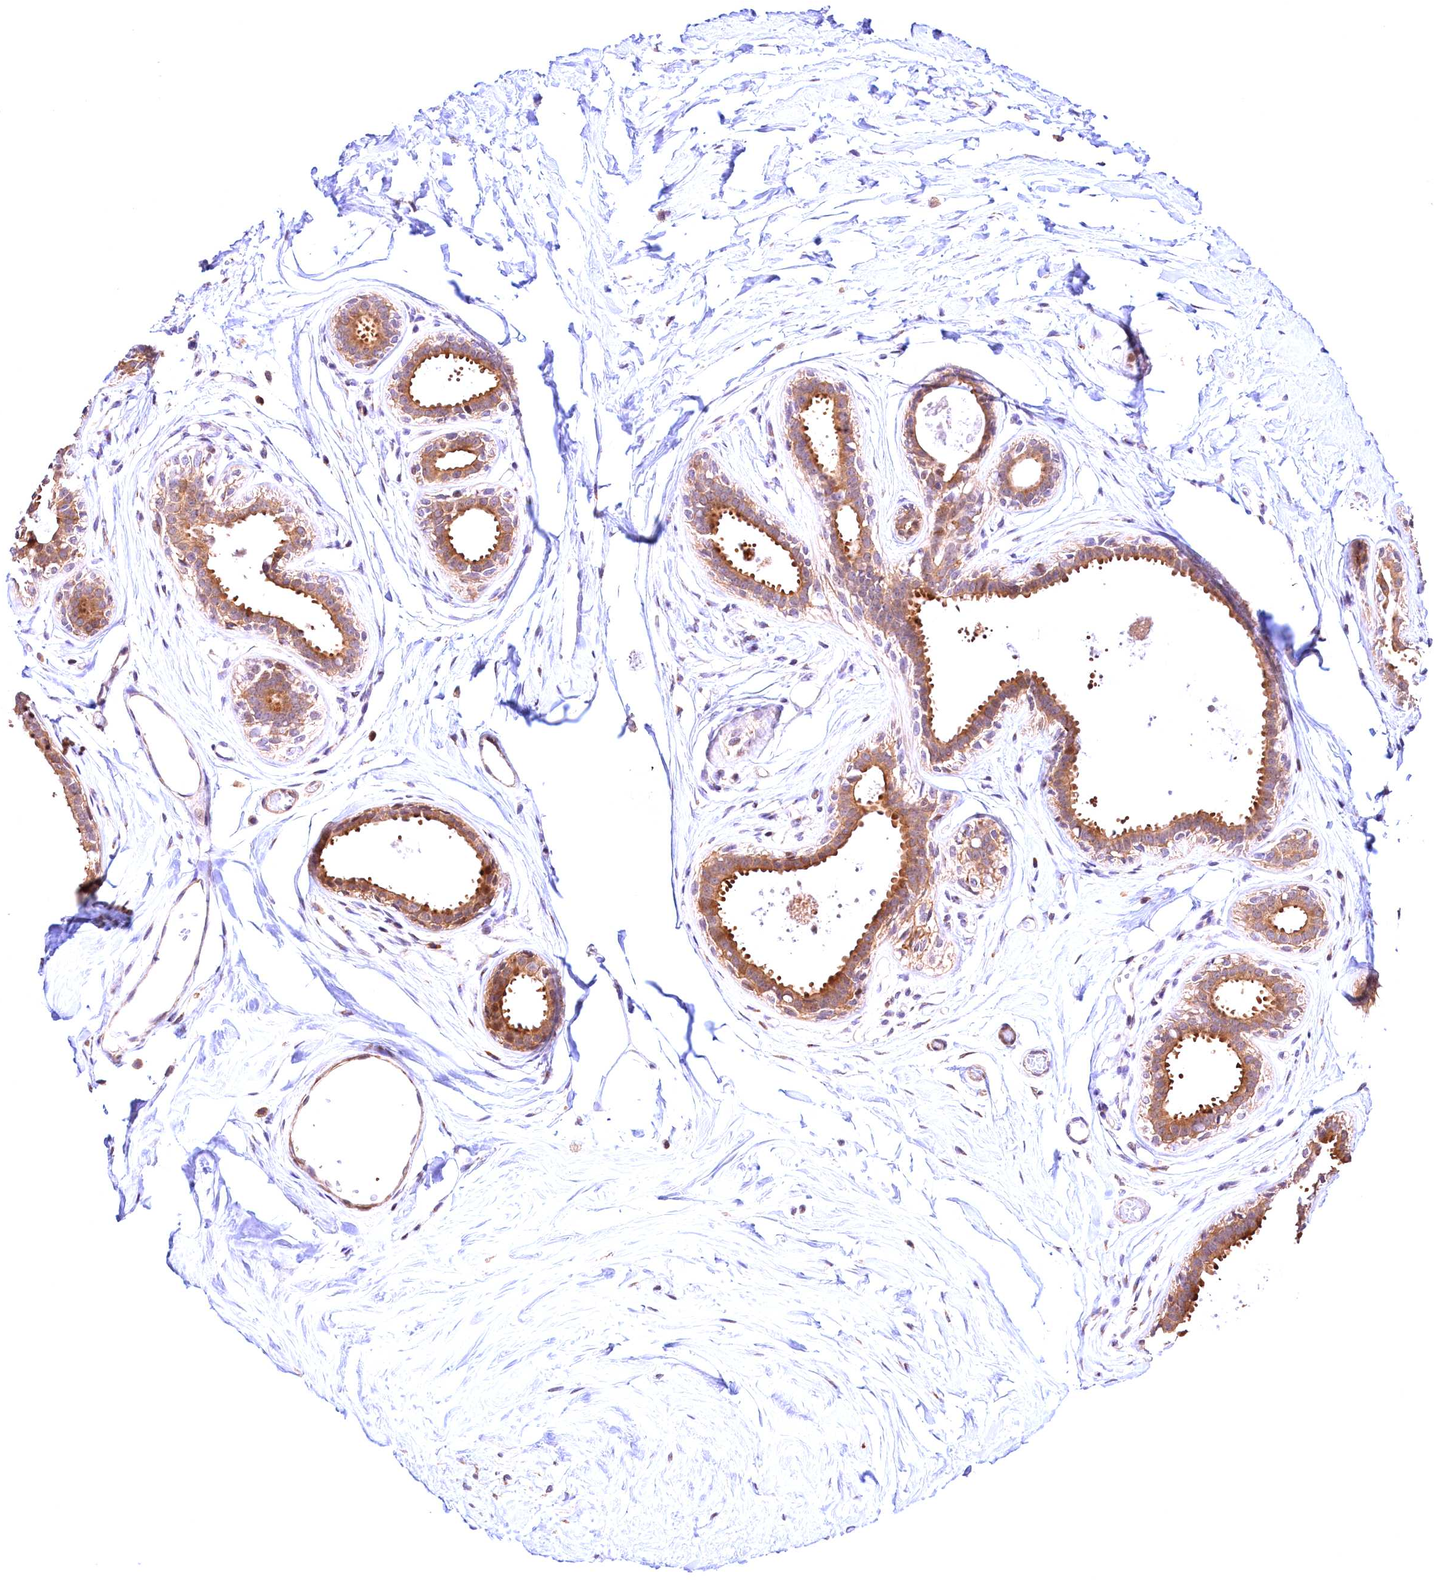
{"staining": {"intensity": "negative", "quantity": "none", "location": "none"}, "tissue": "breast", "cell_type": "Adipocytes", "image_type": "normal", "snomed": [{"axis": "morphology", "description": "Normal tissue, NOS"}, {"axis": "topography", "description": "Breast"}], "caption": "A high-resolution micrograph shows IHC staining of unremarkable breast, which shows no significant expression in adipocytes. Brightfield microscopy of IHC stained with DAB (3,3'-diaminobenzidine) (brown) and hematoxylin (blue), captured at high magnification.", "gene": "CHORDC1", "patient": {"sex": "female", "age": 45}}